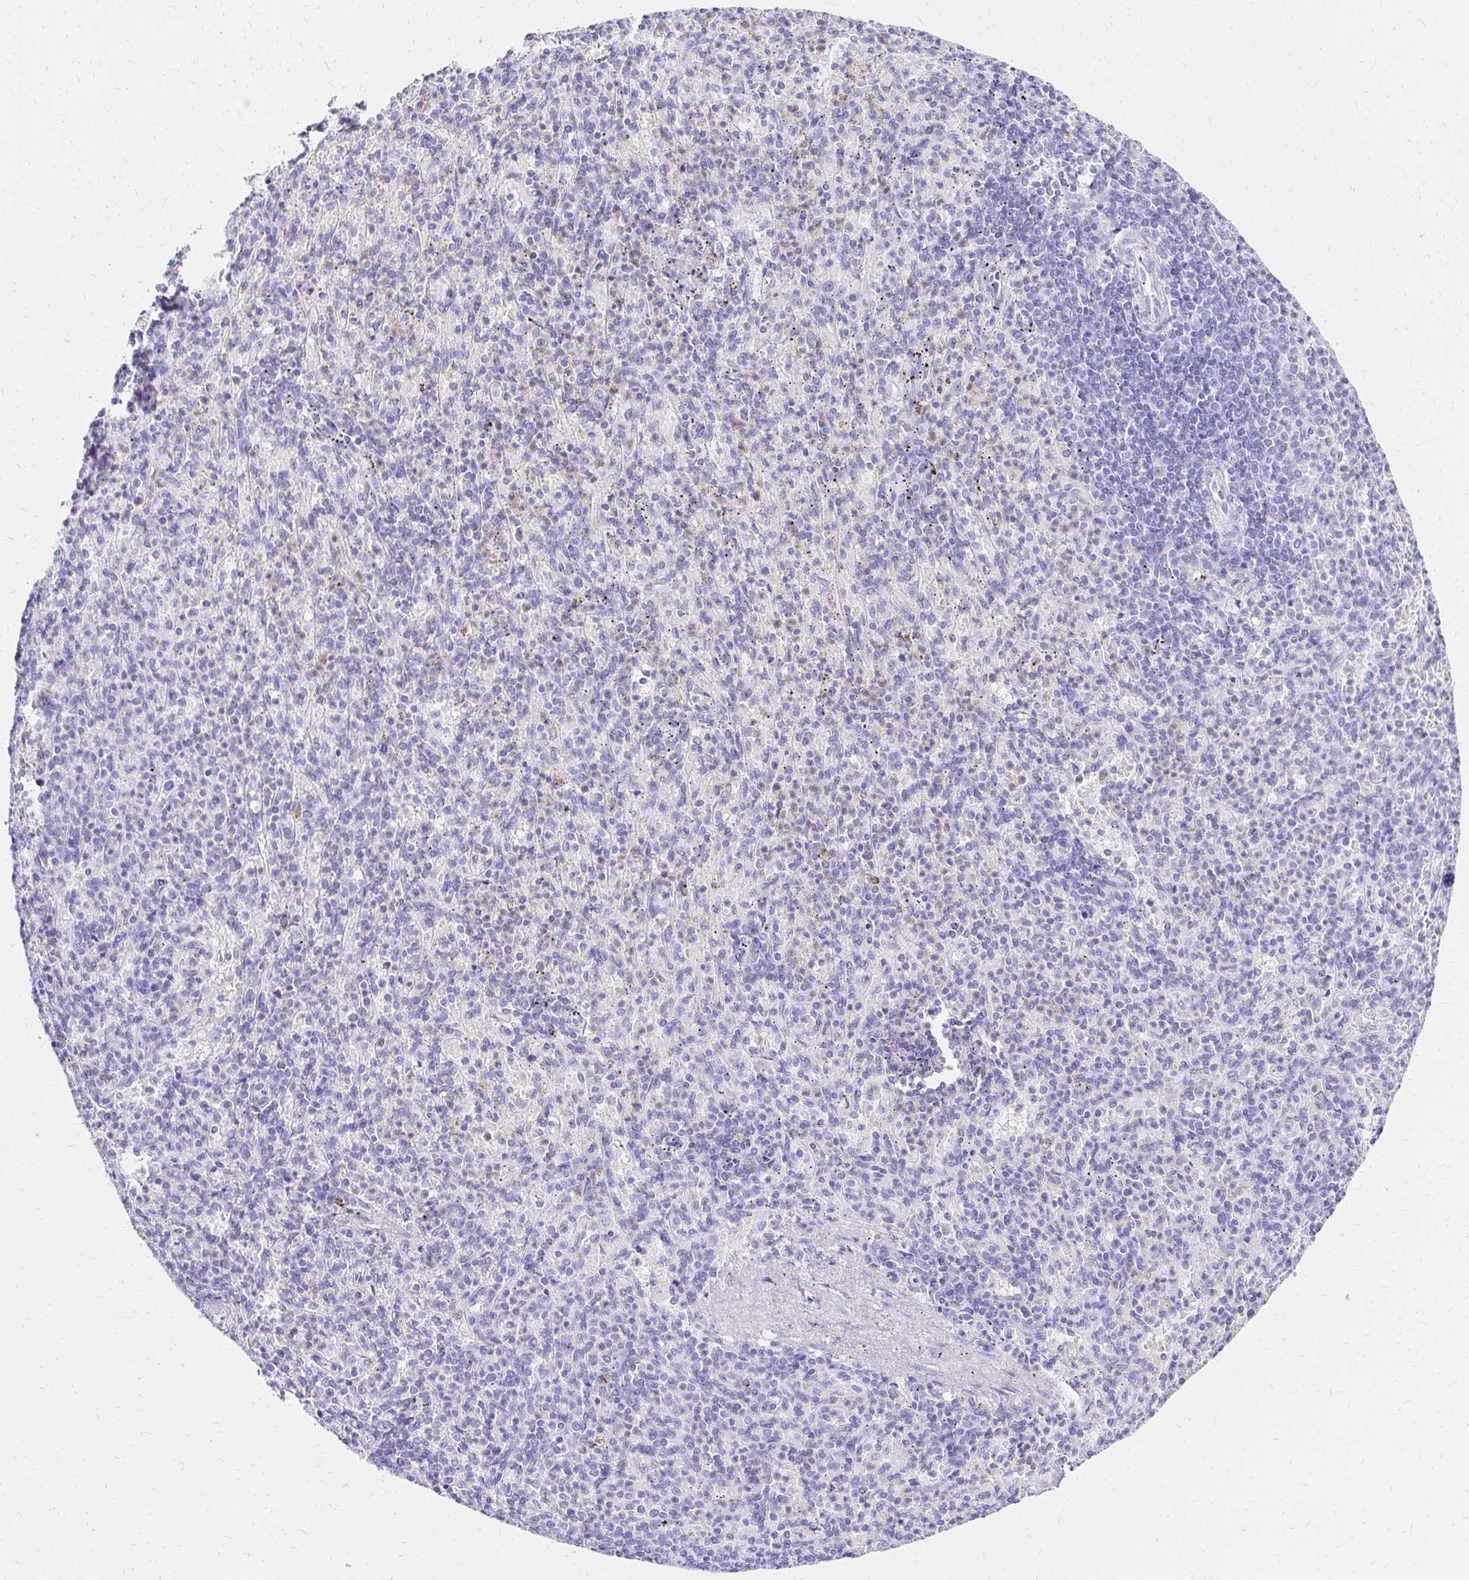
{"staining": {"intensity": "negative", "quantity": "none", "location": "none"}, "tissue": "spleen", "cell_type": "Cells in red pulp", "image_type": "normal", "snomed": [{"axis": "morphology", "description": "Normal tissue, NOS"}, {"axis": "topography", "description": "Spleen"}], "caption": "Histopathology image shows no significant protein positivity in cells in red pulp of unremarkable spleen. The staining is performed using DAB brown chromogen with nuclei counter-stained in using hematoxylin.", "gene": "S100G", "patient": {"sex": "female", "age": 74}}